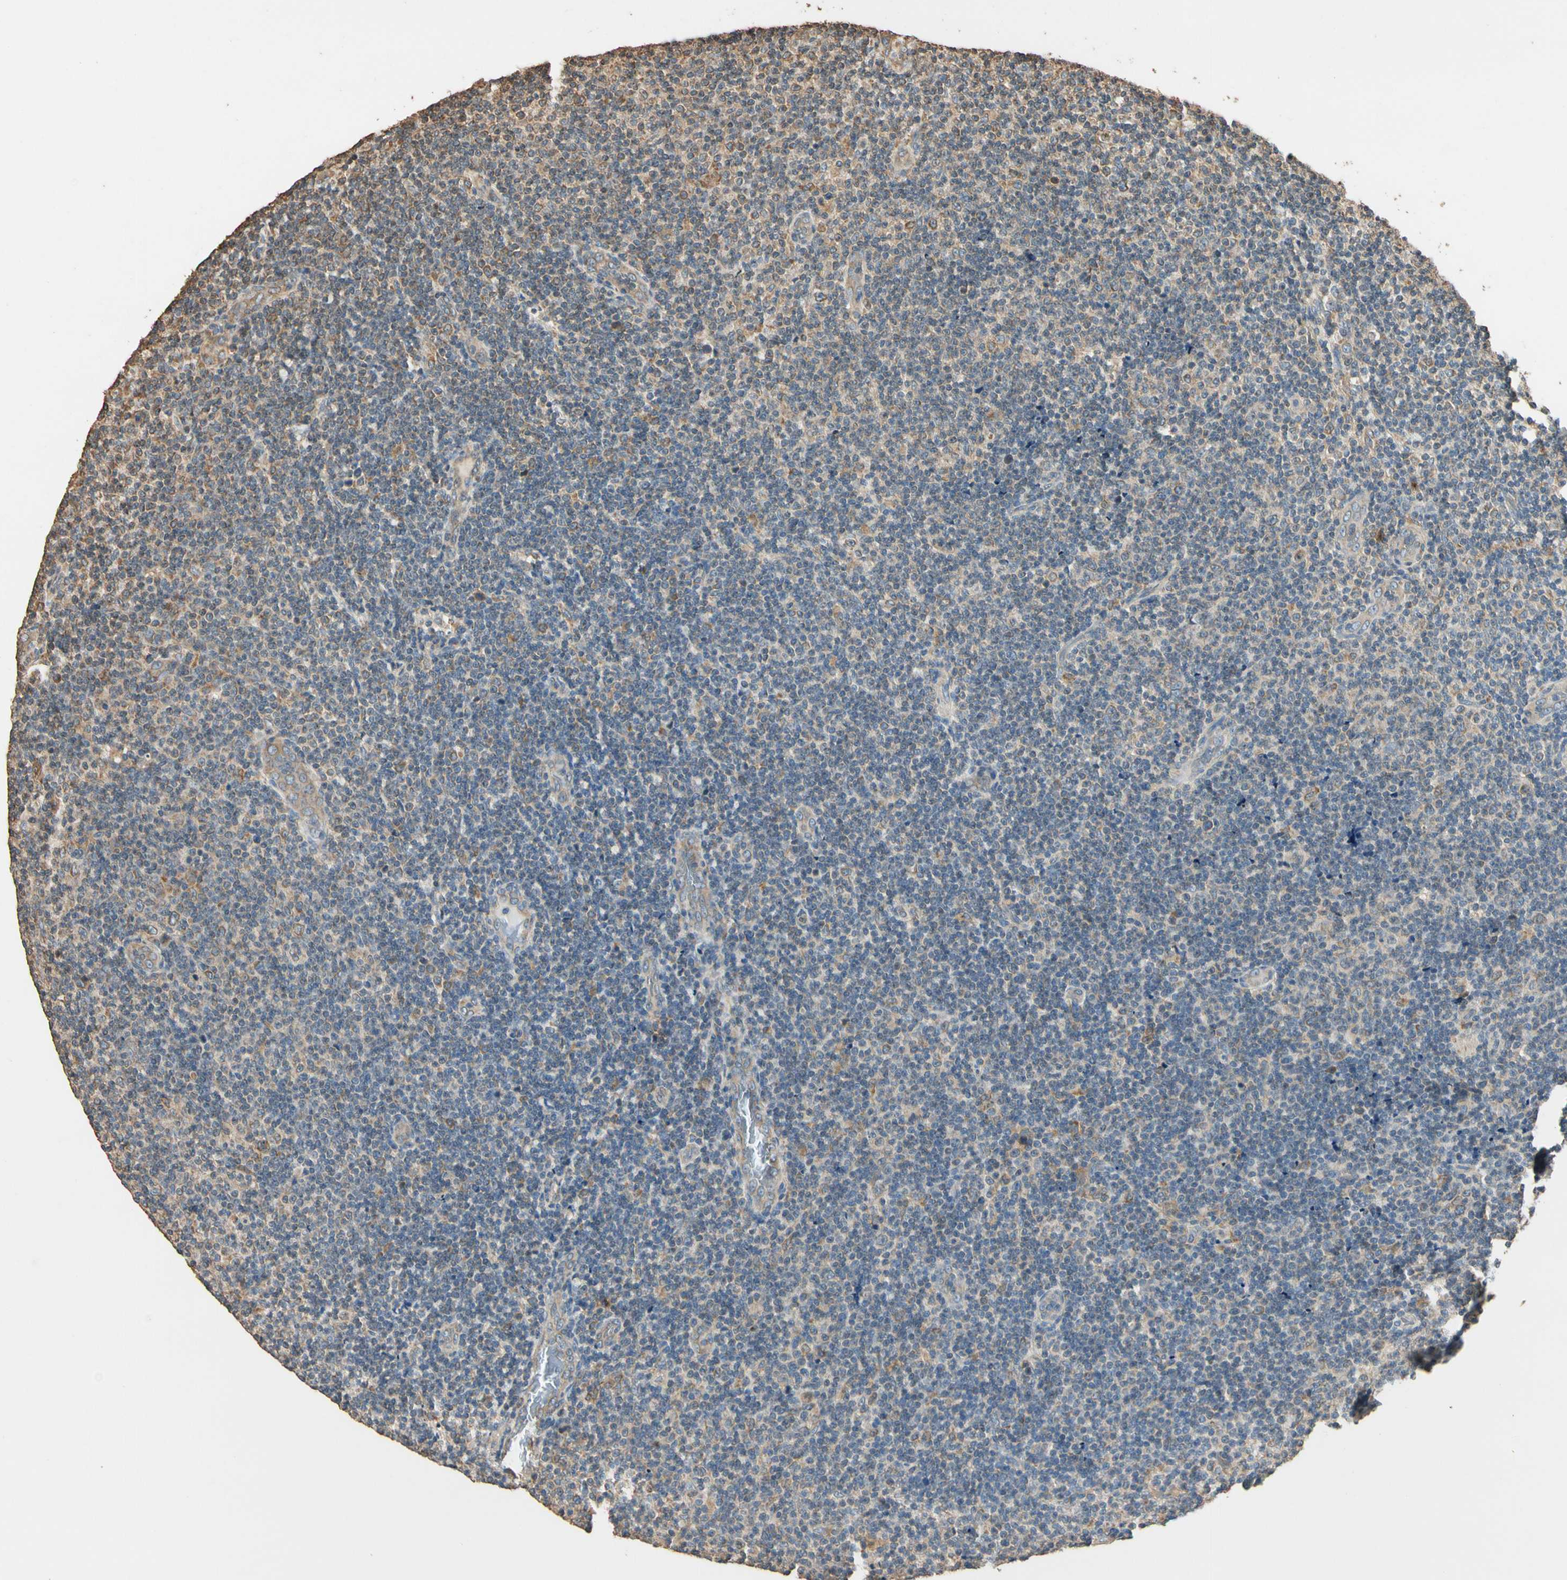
{"staining": {"intensity": "weak", "quantity": "25%-75%", "location": "cytoplasmic/membranous"}, "tissue": "lymphoma", "cell_type": "Tumor cells", "image_type": "cancer", "snomed": [{"axis": "morphology", "description": "Malignant lymphoma, non-Hodgkin's type, Low grade"}, {"axis": "topography", "description": "Lymph node"}], "caption": "IHC (DAB) staining of lymphoma displays weak cytoplasmic/membranous protein expression in approximately 25%-75% of tumor cells. The protein is stained brown, and the nuclei are stained in blue (DAB (3,3'-diaminobenzidine) IHC with brightfield microscopy, high magnification).", "gene": "STX18", "patient": {"sex": "male", "age": 83}}